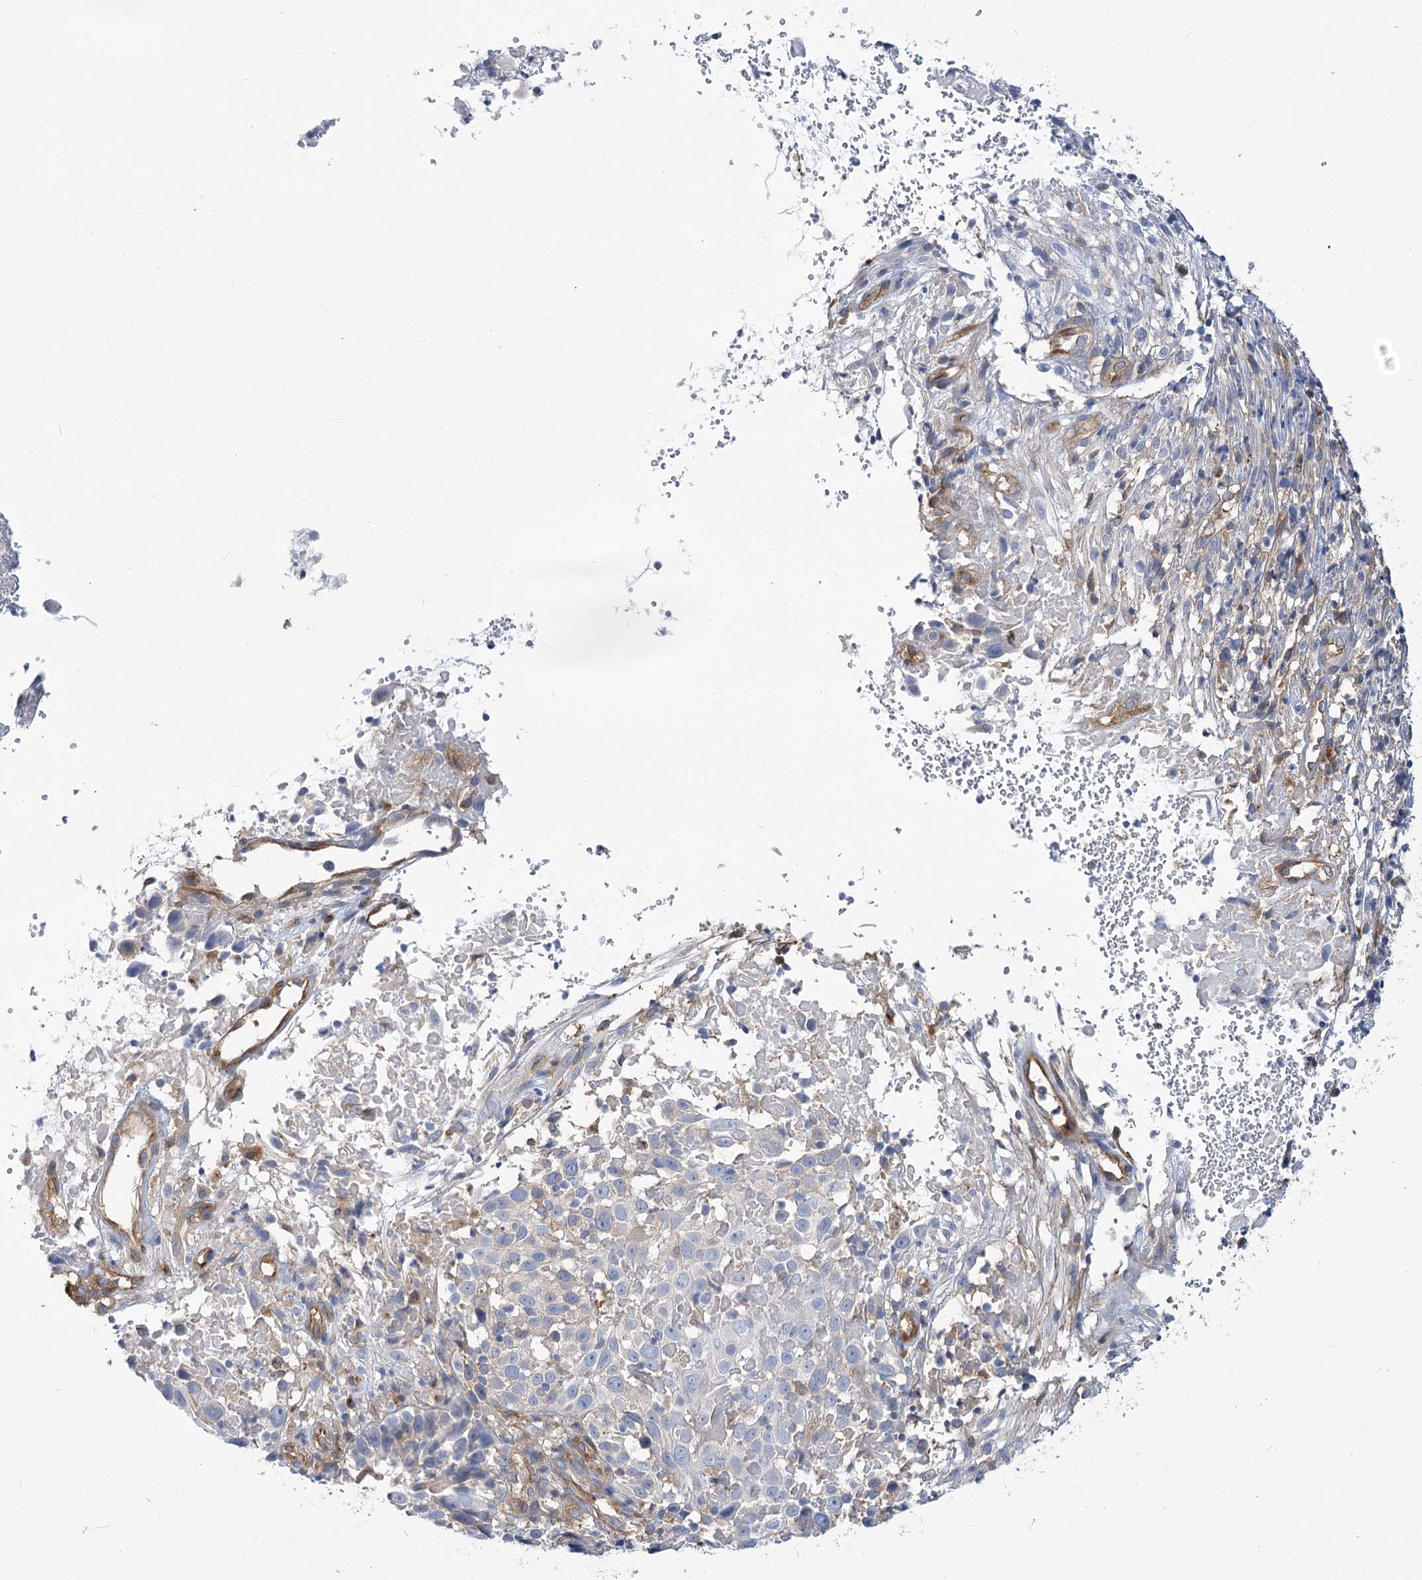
{"staining": {"intensity": "negative", "quantity": "none", "location": "none"}, "tissue": "cervical cancer", "cell_type": "Tumor cells", "image_type": "cancer", "snomed": [{"axis": "morphology", "description": "Squamous cell carcinoma, NOS"}, {"axis": "topography", "description": "Cervix"}], "caption": "Immunohistochemistry (IHC) photomicrograph of neoplastic tissue: cervical cancer (squamous cell carcinoma) stained with DAB (3,3'-diaminobenzidine) exhibits no significant protein staining in tumor cells.", "gene": "GUSB", "patient": {"sex": "female", "age": 74}}